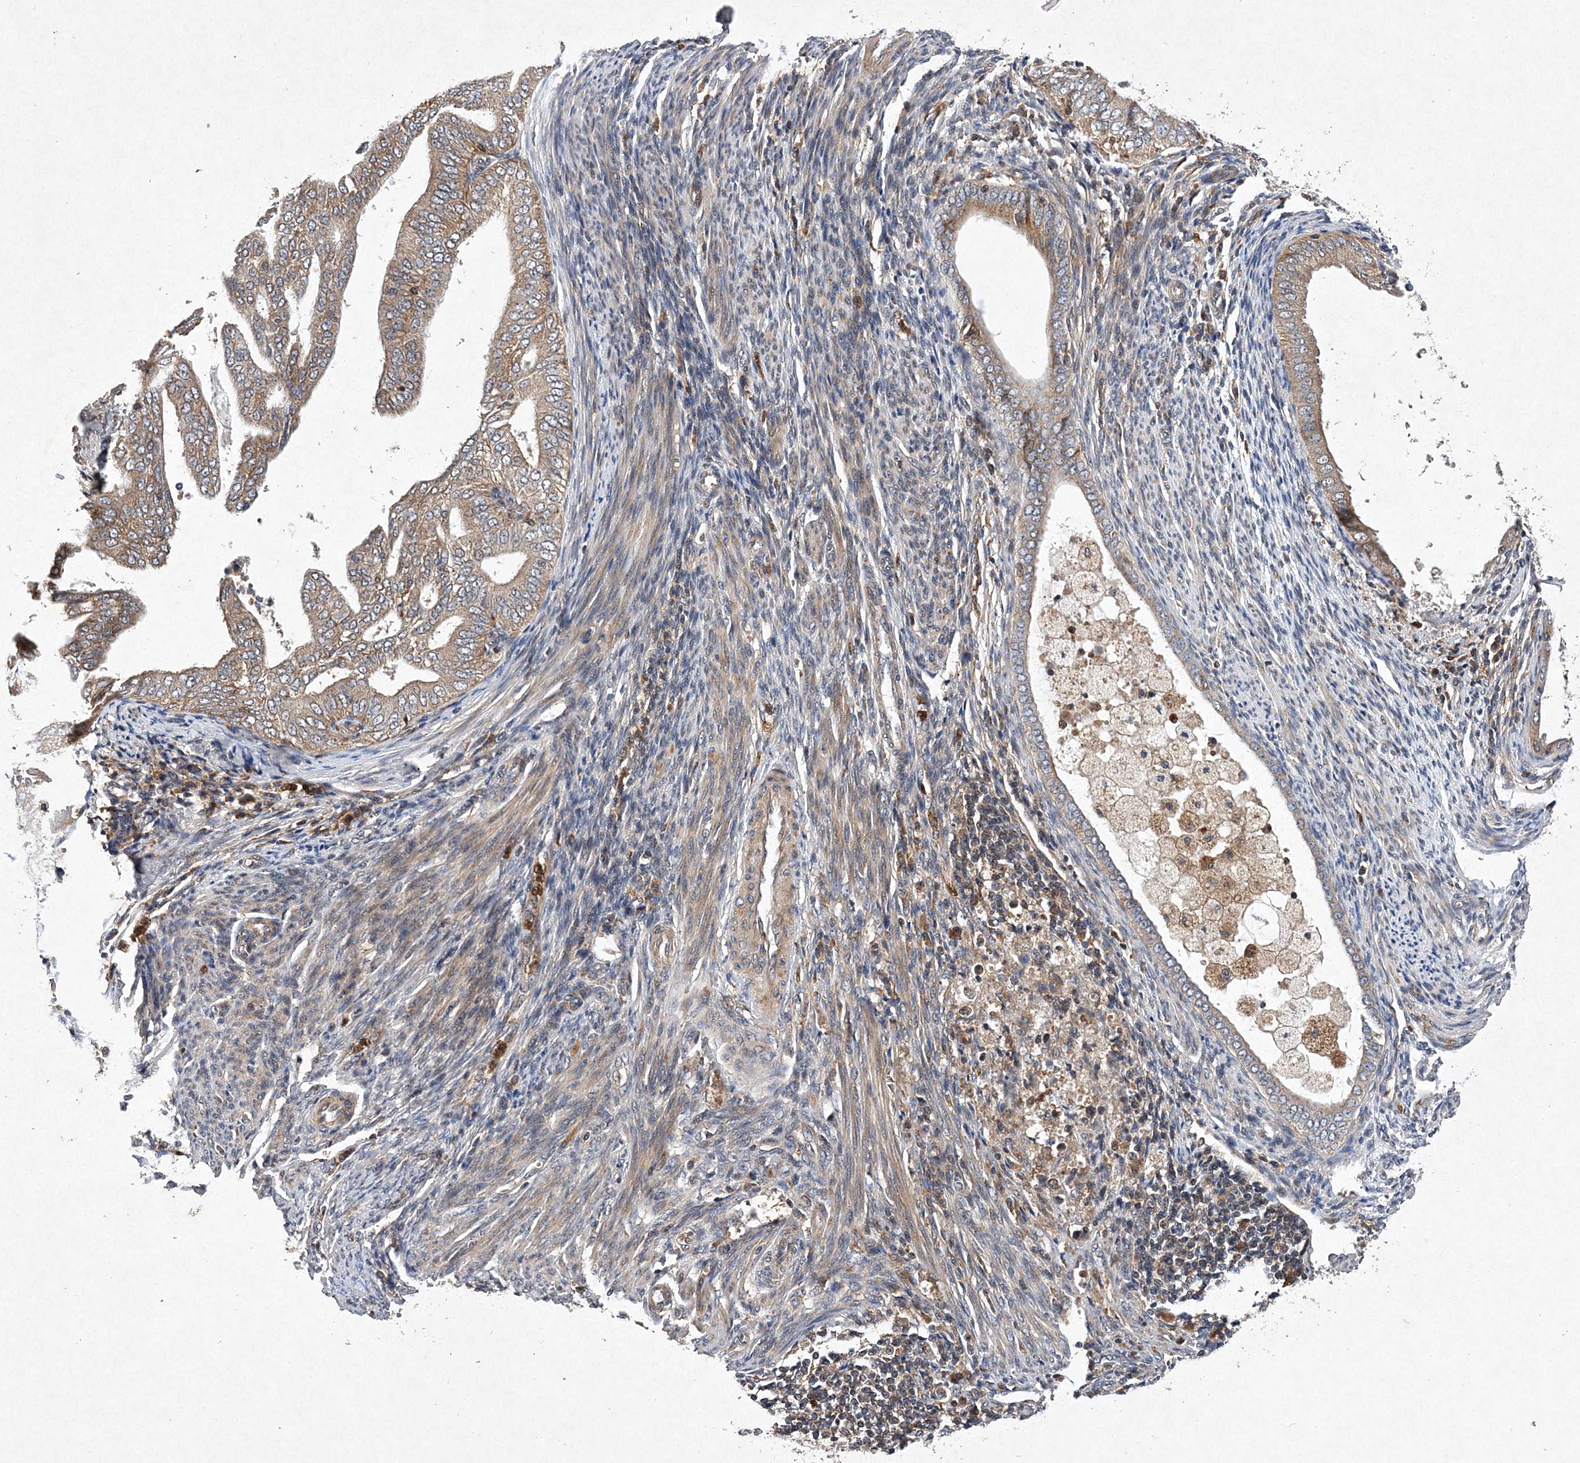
{"staining": {"intensity": "moderate", "quantity": ">75%", "location": "cytoplasmic/membranous"}, "tissue": "endometrial cancer", "cell_type": "Tumor cells", "image_type": "cancer", "snomed": [{"axis": "morphology", "description": "Adenocarcinoma, NOS"}, {"axis": "topography", "description": "Endometrium"}], "caption": "IHC histopathology image of endometrial adenocarcinoma stained for a protein (brown), which shows medium levels of moderate cytoplasmic/membranous staining in about >75% of tumor cells.", "gene": "PROSER1", "patient": {"sex": "female", "age": 58}}